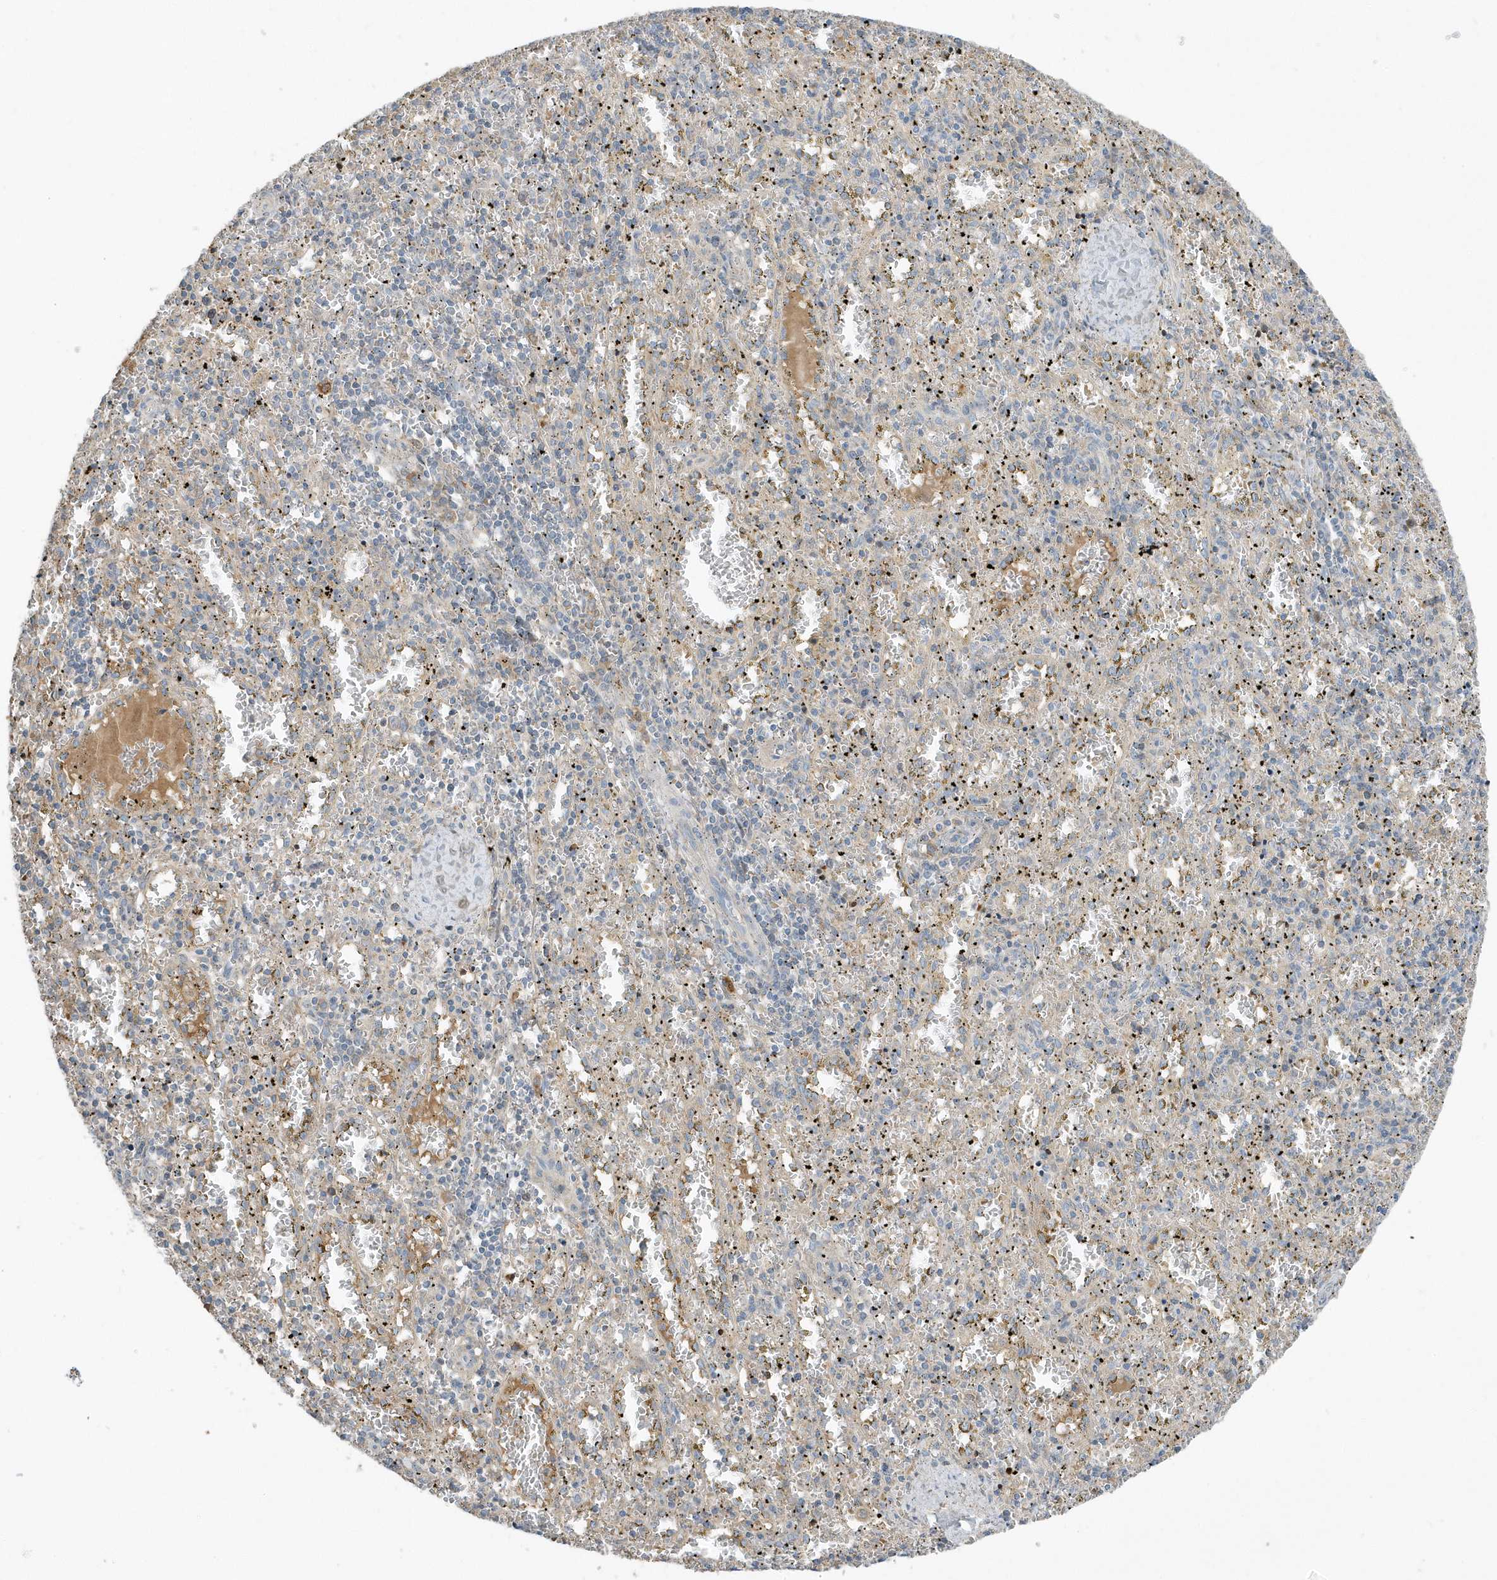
{"staining": {"intensity": "negative", "quantity": "none", "location": "none"}, "tissue": "spleen", "cell_type": "Cells in red pulp", "image_type": "normal", "snomed": [{"axis": "morphology", "description": "Normal tissue, NOS"}, {"axis": "topography", "description": "Spleen"}], "caption": "Histopathology image shows no significant protein staining in cells in red pulp of benign spleen. The staining is performed using DAB brown chromogen with nuclei counter-stained in using hematoxylin.", "gene": "USP53", "patient": {"sex": "male", "age": 11}}